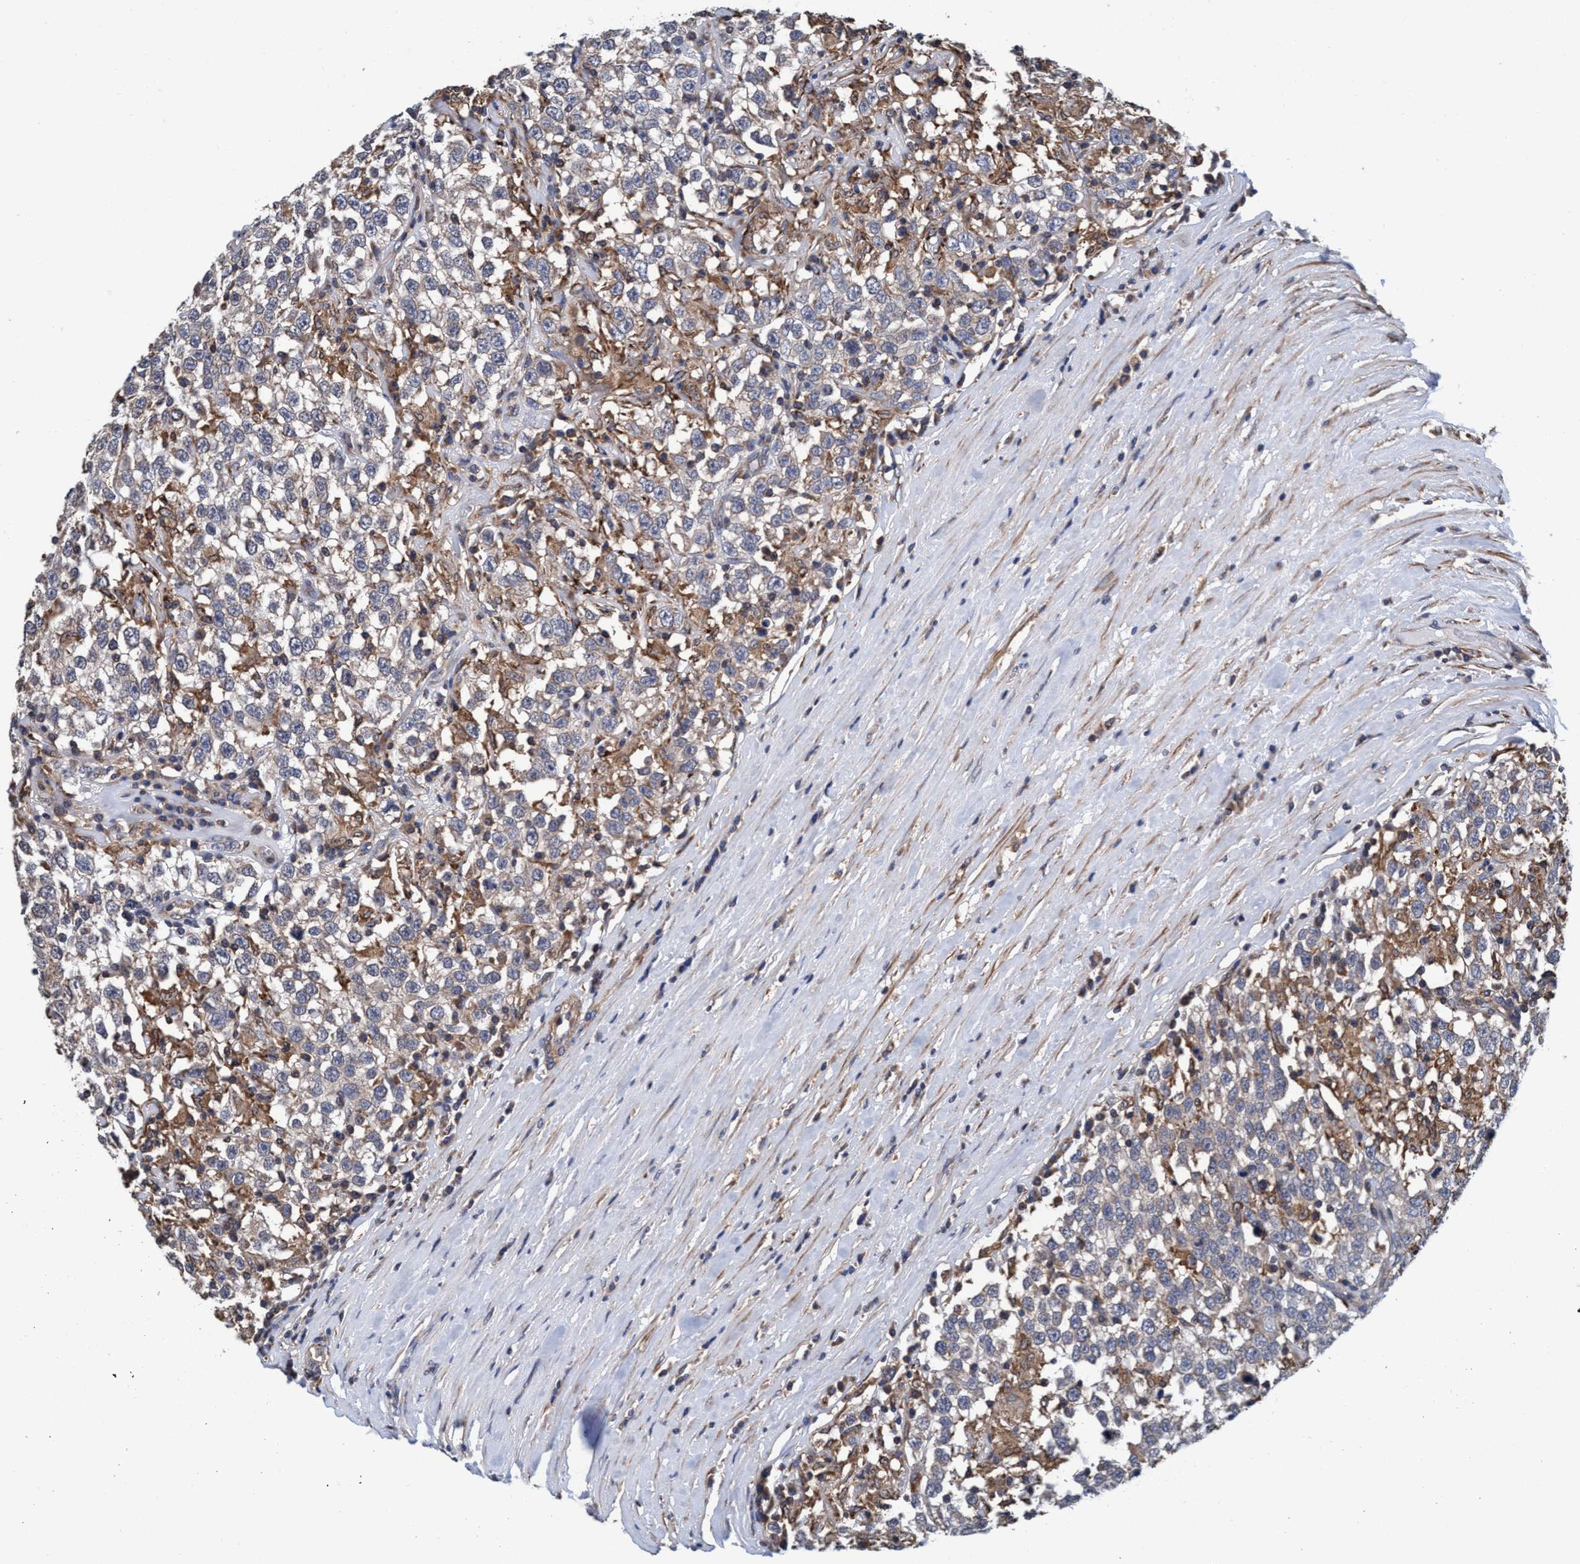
{"staining": {"intensity": "weak", "quantity": ">75%", "location": "cytoplasmic/membranous"}, "tissue": "testis cancer", "cell_type": "Tumor cells", "image_type": "cancer", "snomed": [{"axis": "morphology", "description": "Seminoma, NOS"}, {"axis": "topography", "description": "Testis"}], "caption": "A photomicrograph showing weak cytoplasmic/membranous staining in approximately >75% of tumor cells in testis cancer, as visualized by brown immunohistochemical staining.", "gene": "CALCOCO2", "patient": {"sex": "male", "age": 41}}